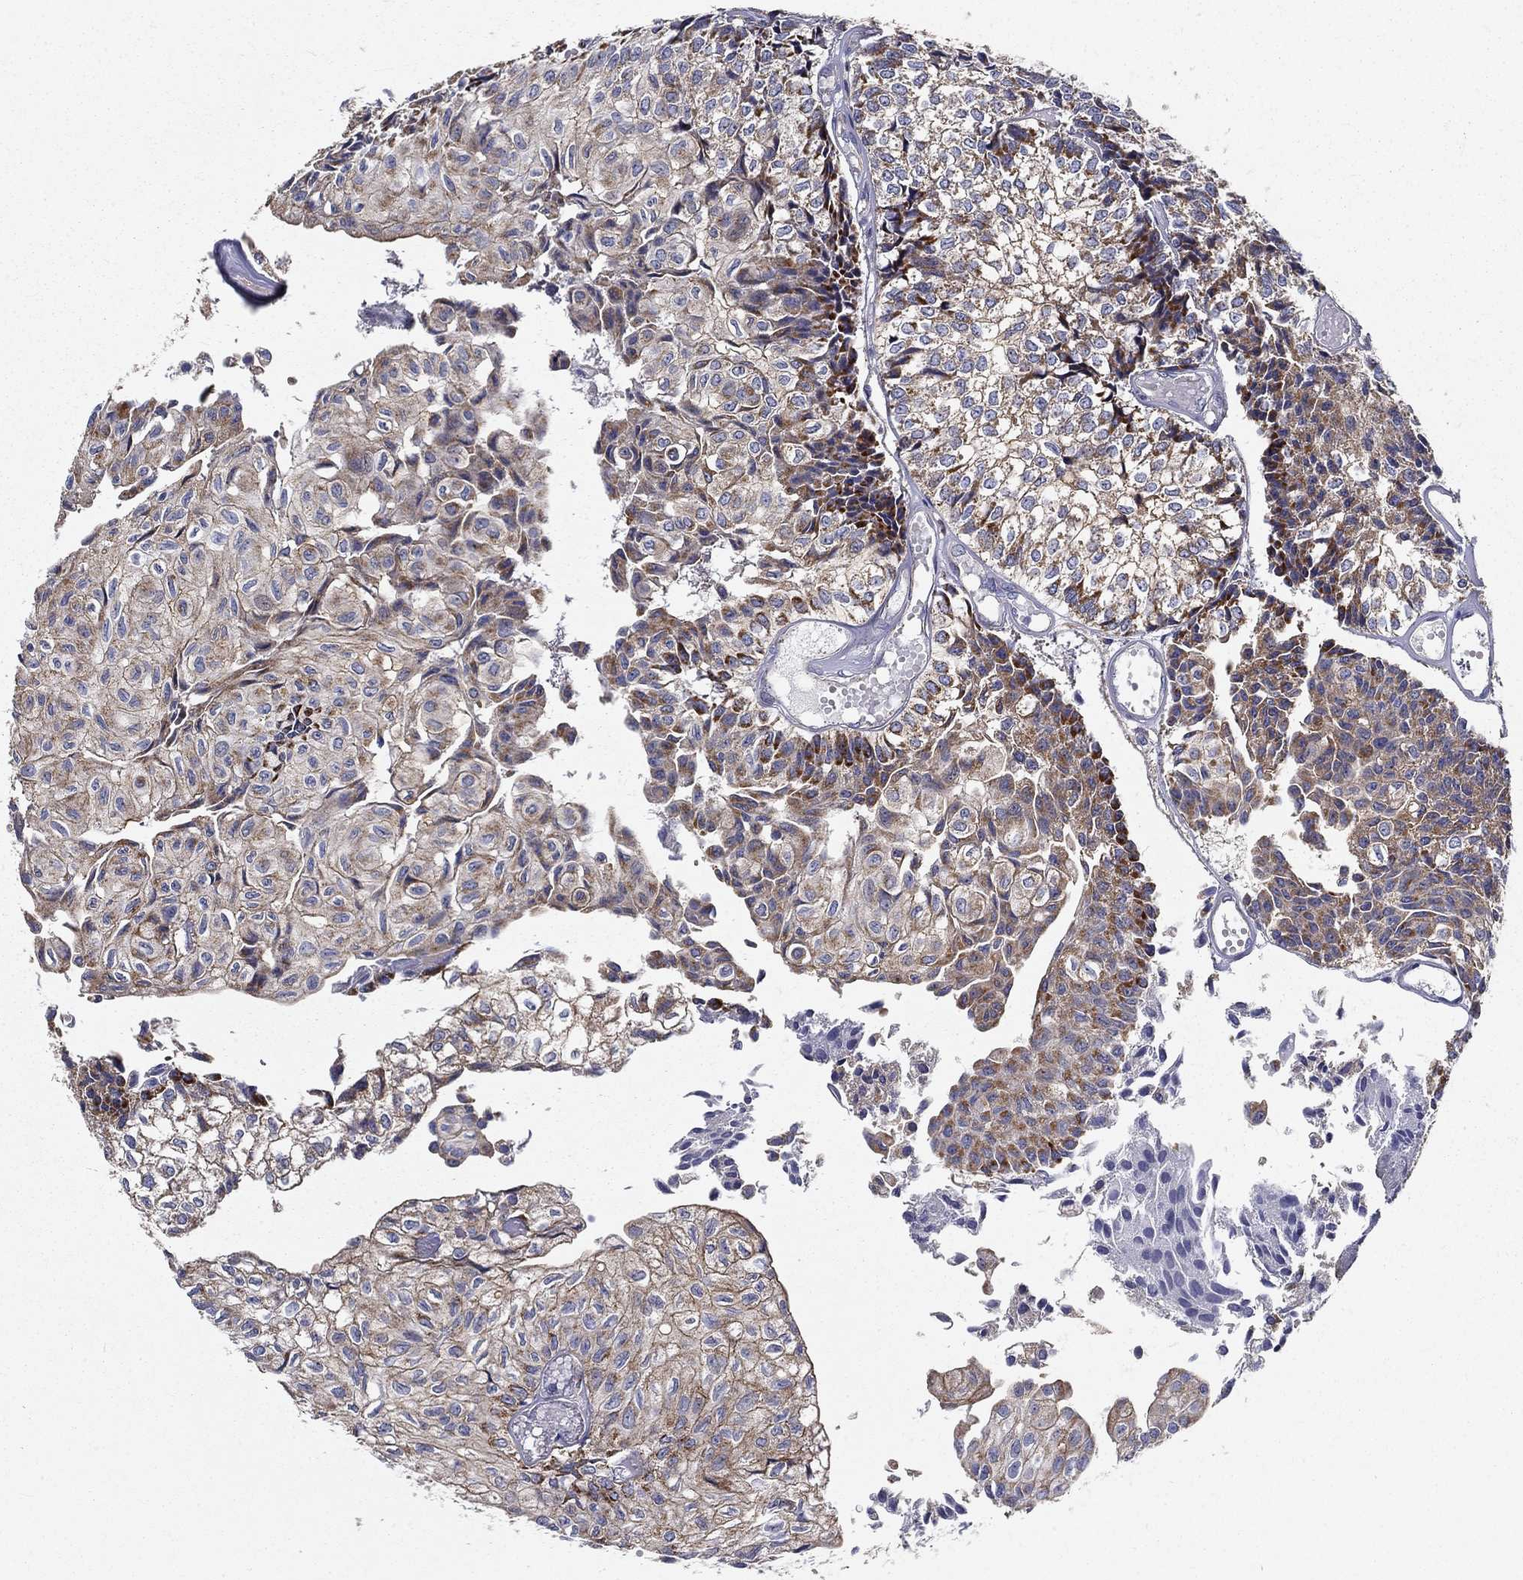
{"staining": {"intensity": "strong", "quantity": "25%-75%", "location": "cytoplasmic/membranous"}, "tissue": "urothelial cancer", "cell_type": "Tumor cells", "image_type": "cancer", "snomed": [{"axis": "morphology", "description": "Urothelial carcinoma, Low grade"}, {"axis": "topography", "description": "Urinary bladder"}], "caption": "Urothelial carcinoma (low-grade) stained with a brown dye reveals strong cytoplasmic/membranous positive staining in approximately 25%-75% of tumor cells.", "gene": "ALDH4A1", "patient": {"sex": "male", "age": 89}}